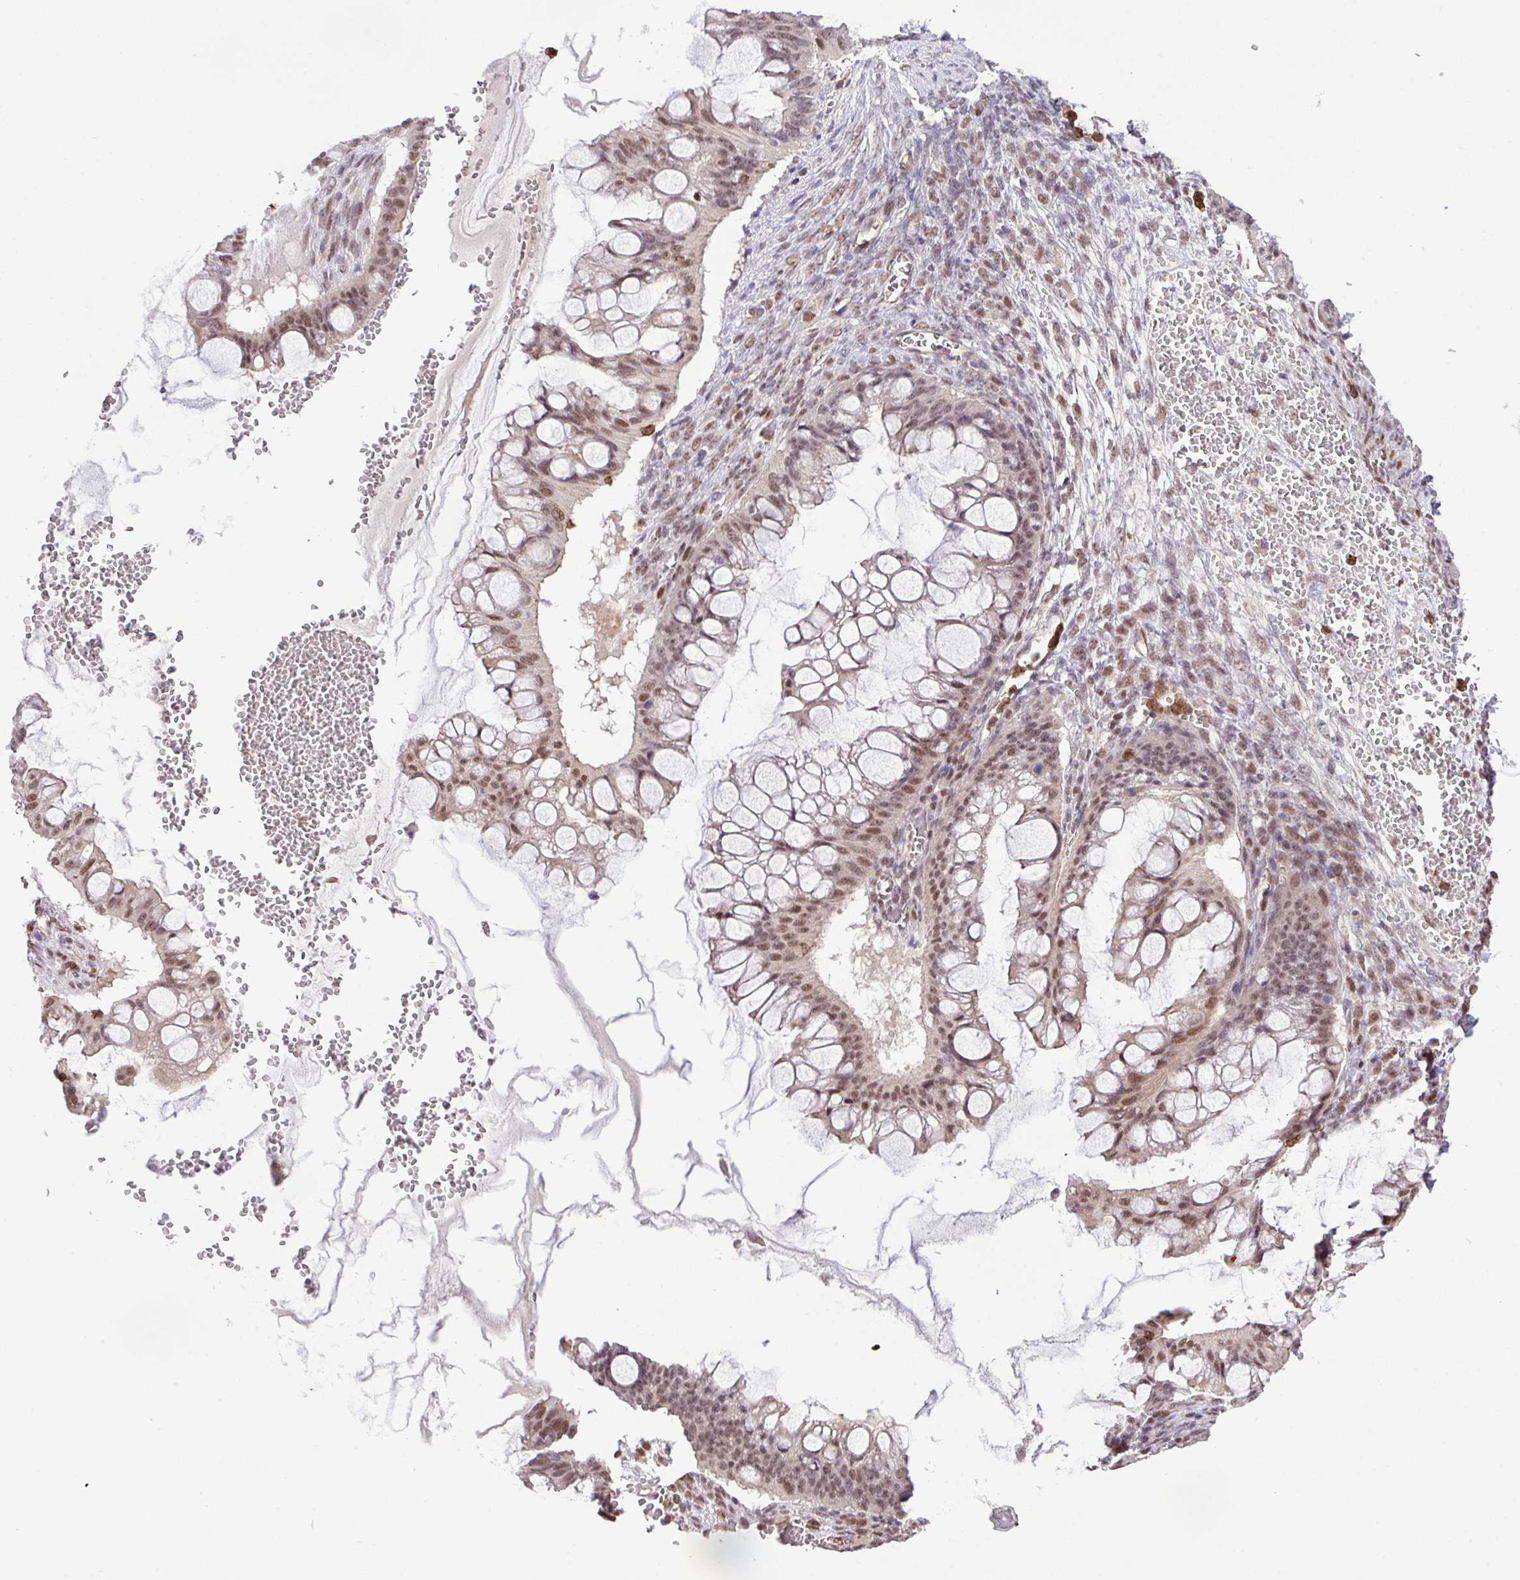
{"staining": {"intensity": "moderate", "quantity": ">75%", "location": "nuclear"}, "tissue": "ovarian cancer", "cell_type": "Tumor cells", "image_type": "cancer", "snomed": [{"axis": "morphology", "description": "Cystadenocarcinoma, mucinous, NOS"}, {"axis": "topography", "description": "Ovary"}], "caption": "Ovarian mucinous cystadenocarcinoma tissue reveals moderate nuclear staining in about >75% of tumor cells", "gene": "GON7", "patient": {"sex": "female", "age": 73}}